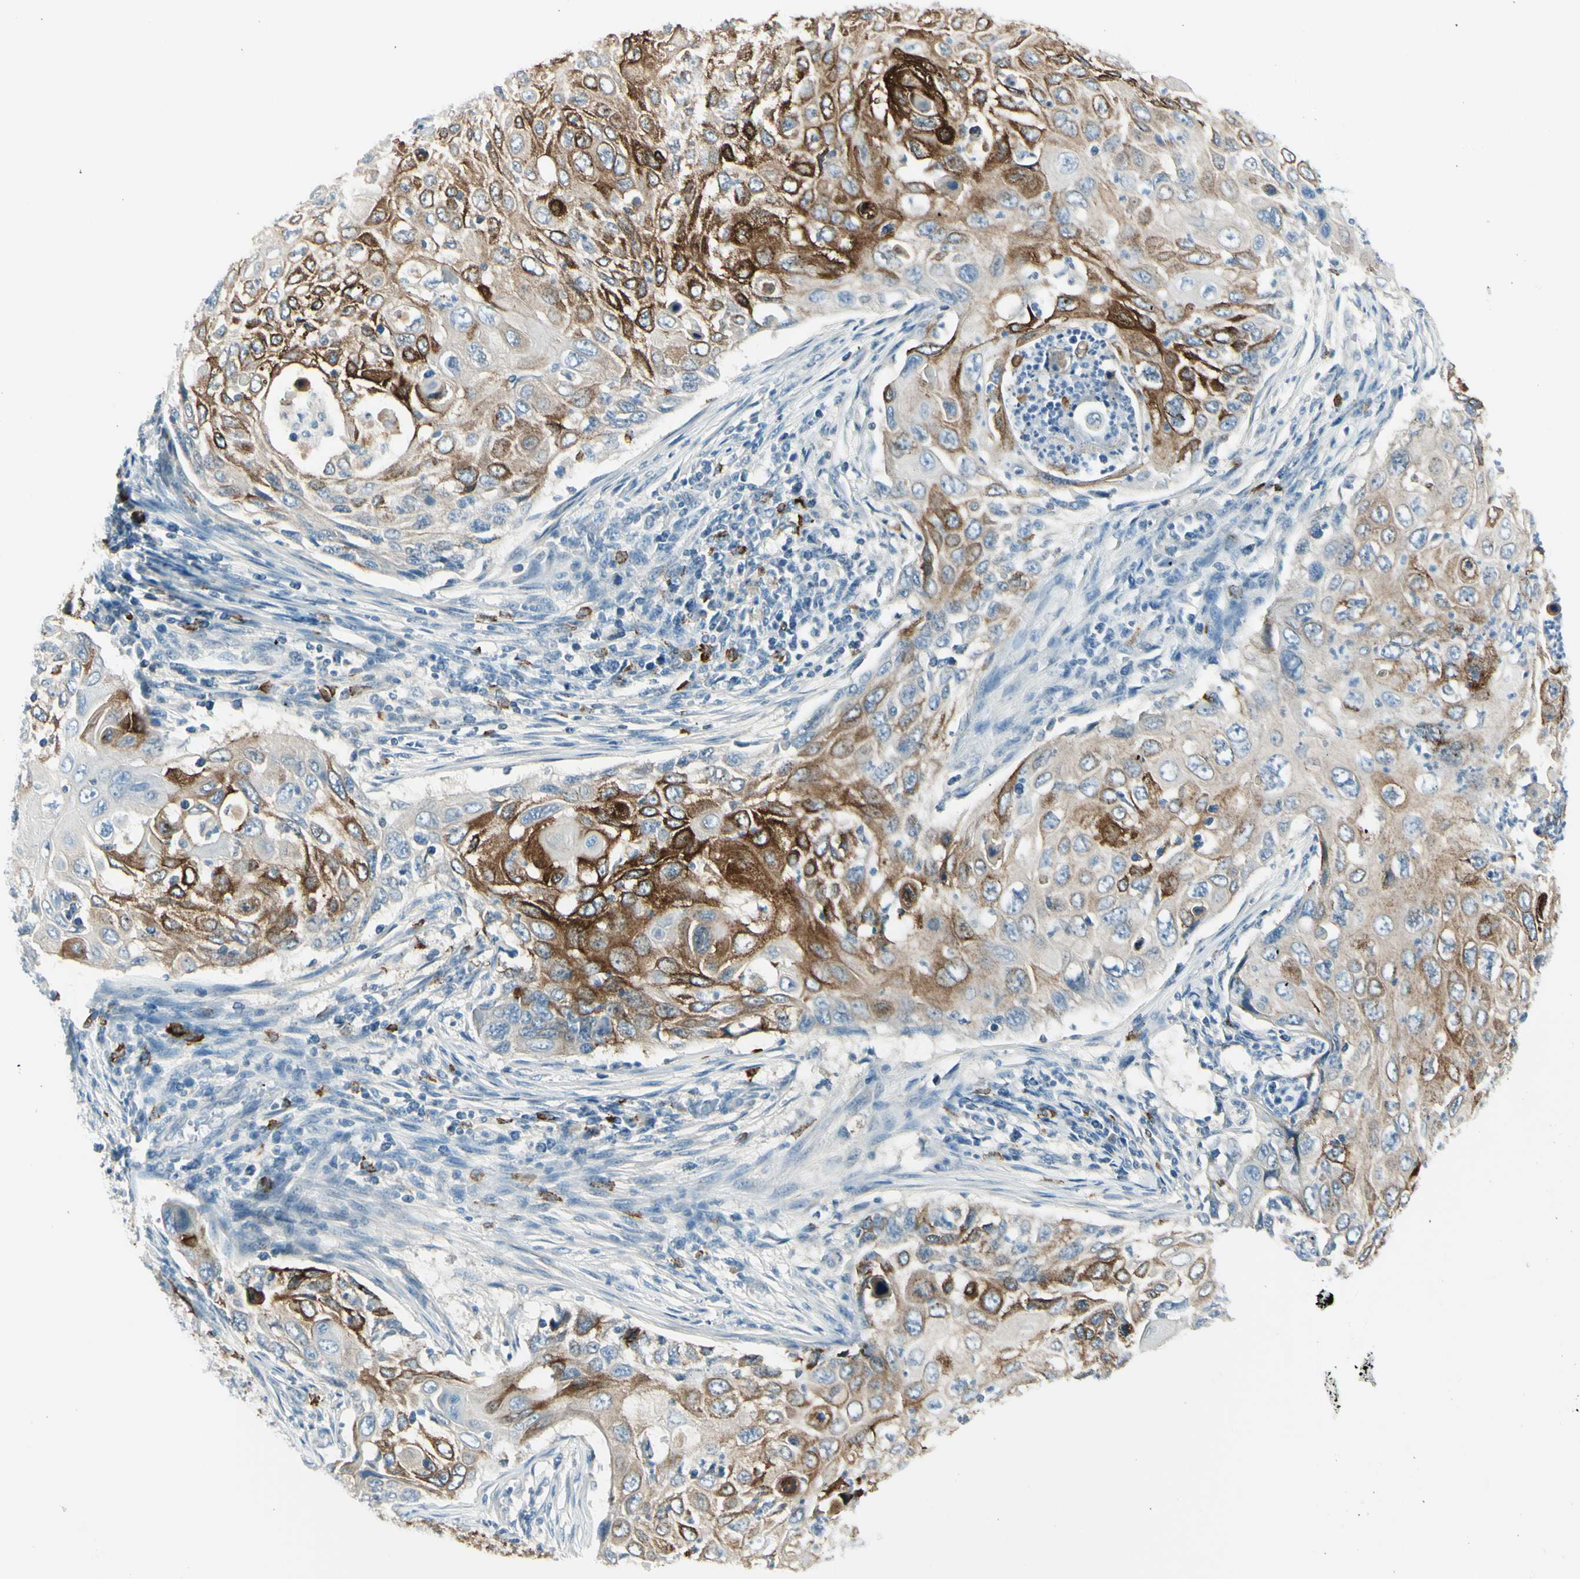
{"staining": {"intensity": "strong", "quantity": "25%-75%", "location": "cytoplasmic/membranous"}, "tissue": "cervical cancer", "cell_type": "Tumor cells", "image_type": "cancer", "snomed": [{"axis": "morphology", "description": "Squamous cell carcinoma, NOS"}, {"axis": "topography", "description": "Cervix"}], "caption": "High-magnification brightfield microscopy of cervical cancer stained with DAB (3,3'-diaminobenzidine) (brown) and counterstained with hematoxylin (blue). tumor cells exhibit strong cytoplasmic/membranous positivity is appreciated in approximately25%-75% of cells.", "gene": "DLG4", "patient": {"sex": "female", "age": 70}}